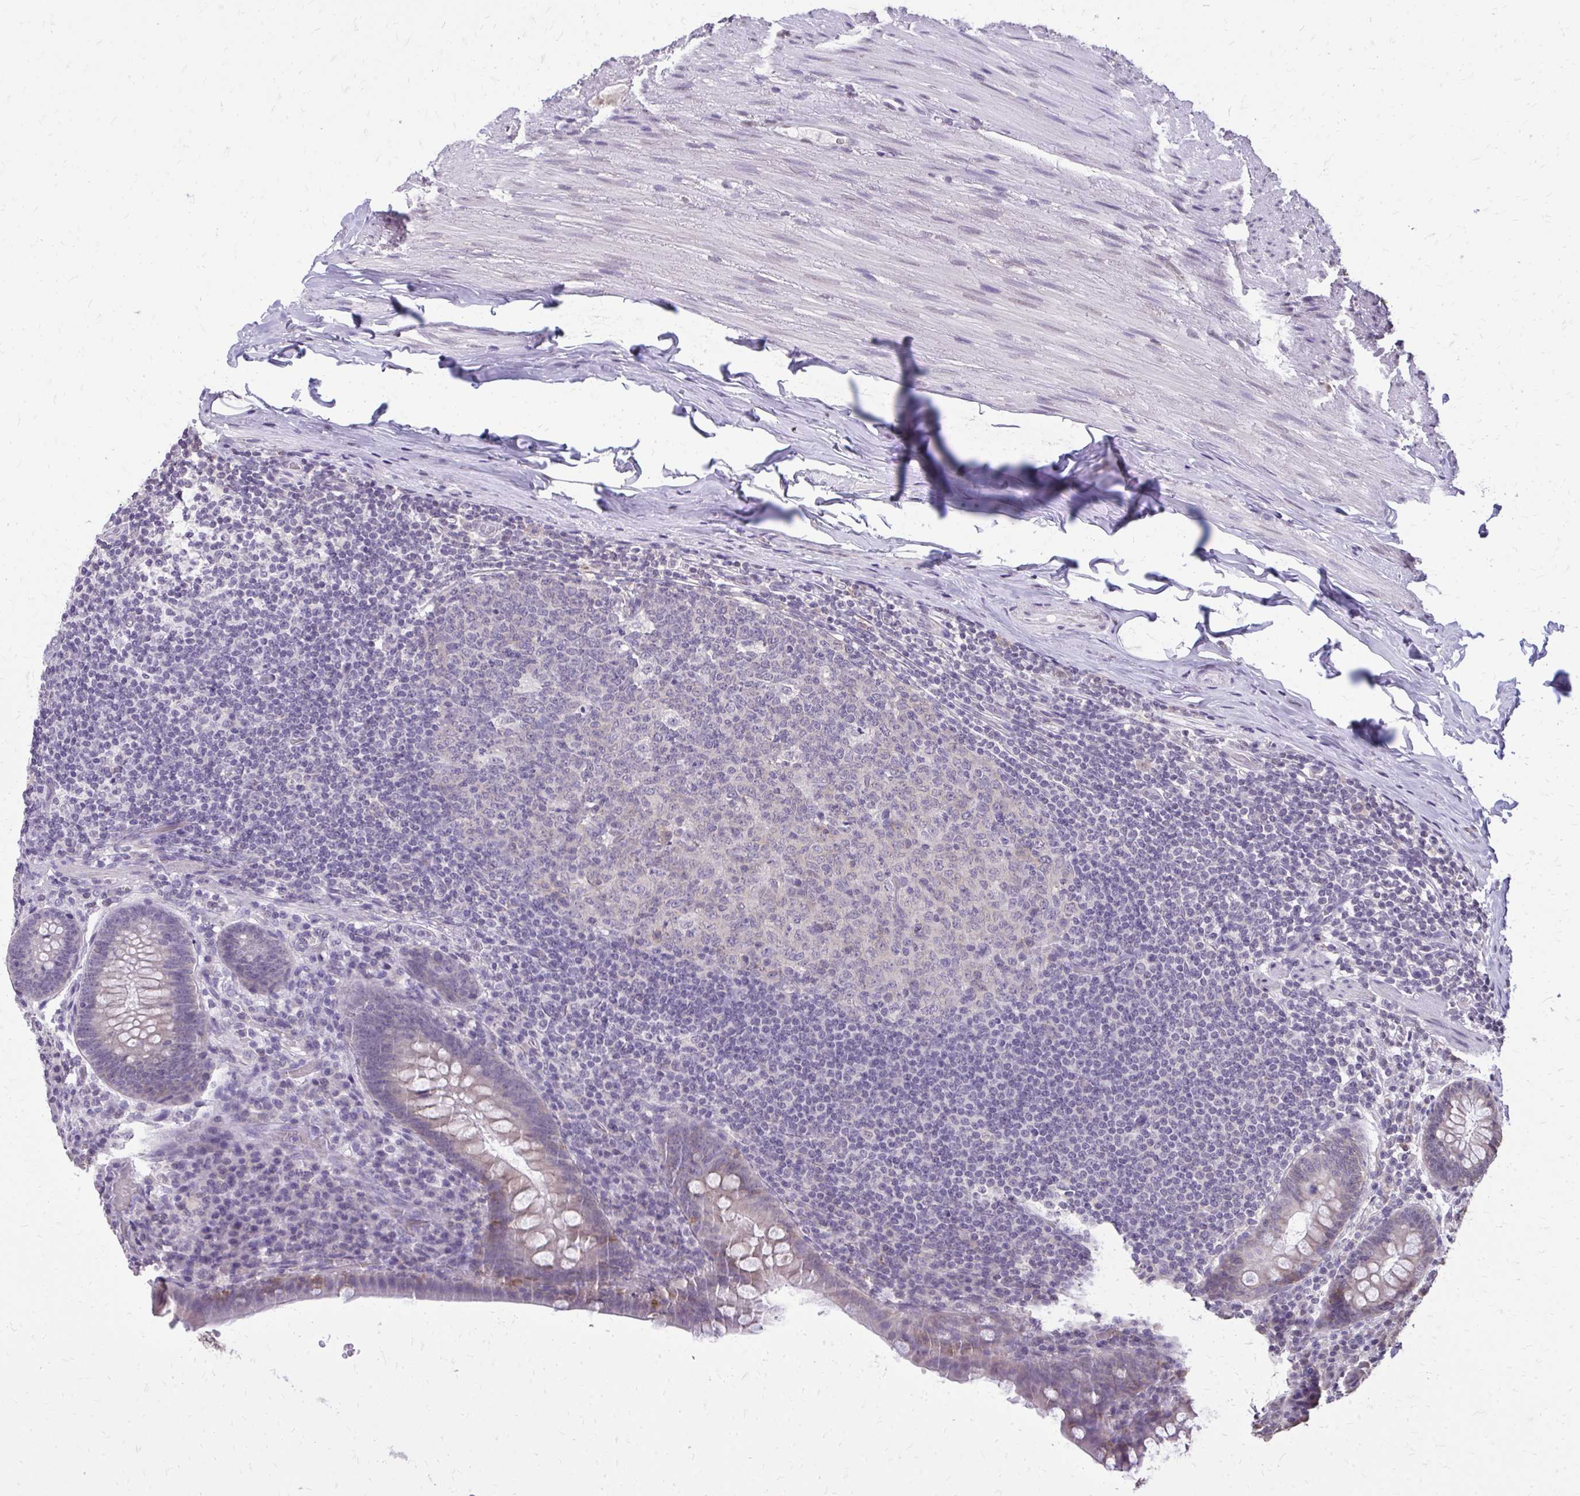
{"staining": {"intensity": "negative", "quantity": "none", "location": "none"}, "tissue": "appendix", "cell_type": "Glandular cells", "image_type": "normal", "snomed": [{"axis": "morphology", "description": "Normal tissue, NOS"}, {"axis": "topography", "description": "Appendix"}], "caption": "The histopathology image reveals no staining of glandular cells in benign appendix. (Brightfield microscopy of DAB (3,3'-diaminobenzidine) IHC at high magnification).", "gene": "AKAP5", "patient": {"sex": "male", "age": 71}}